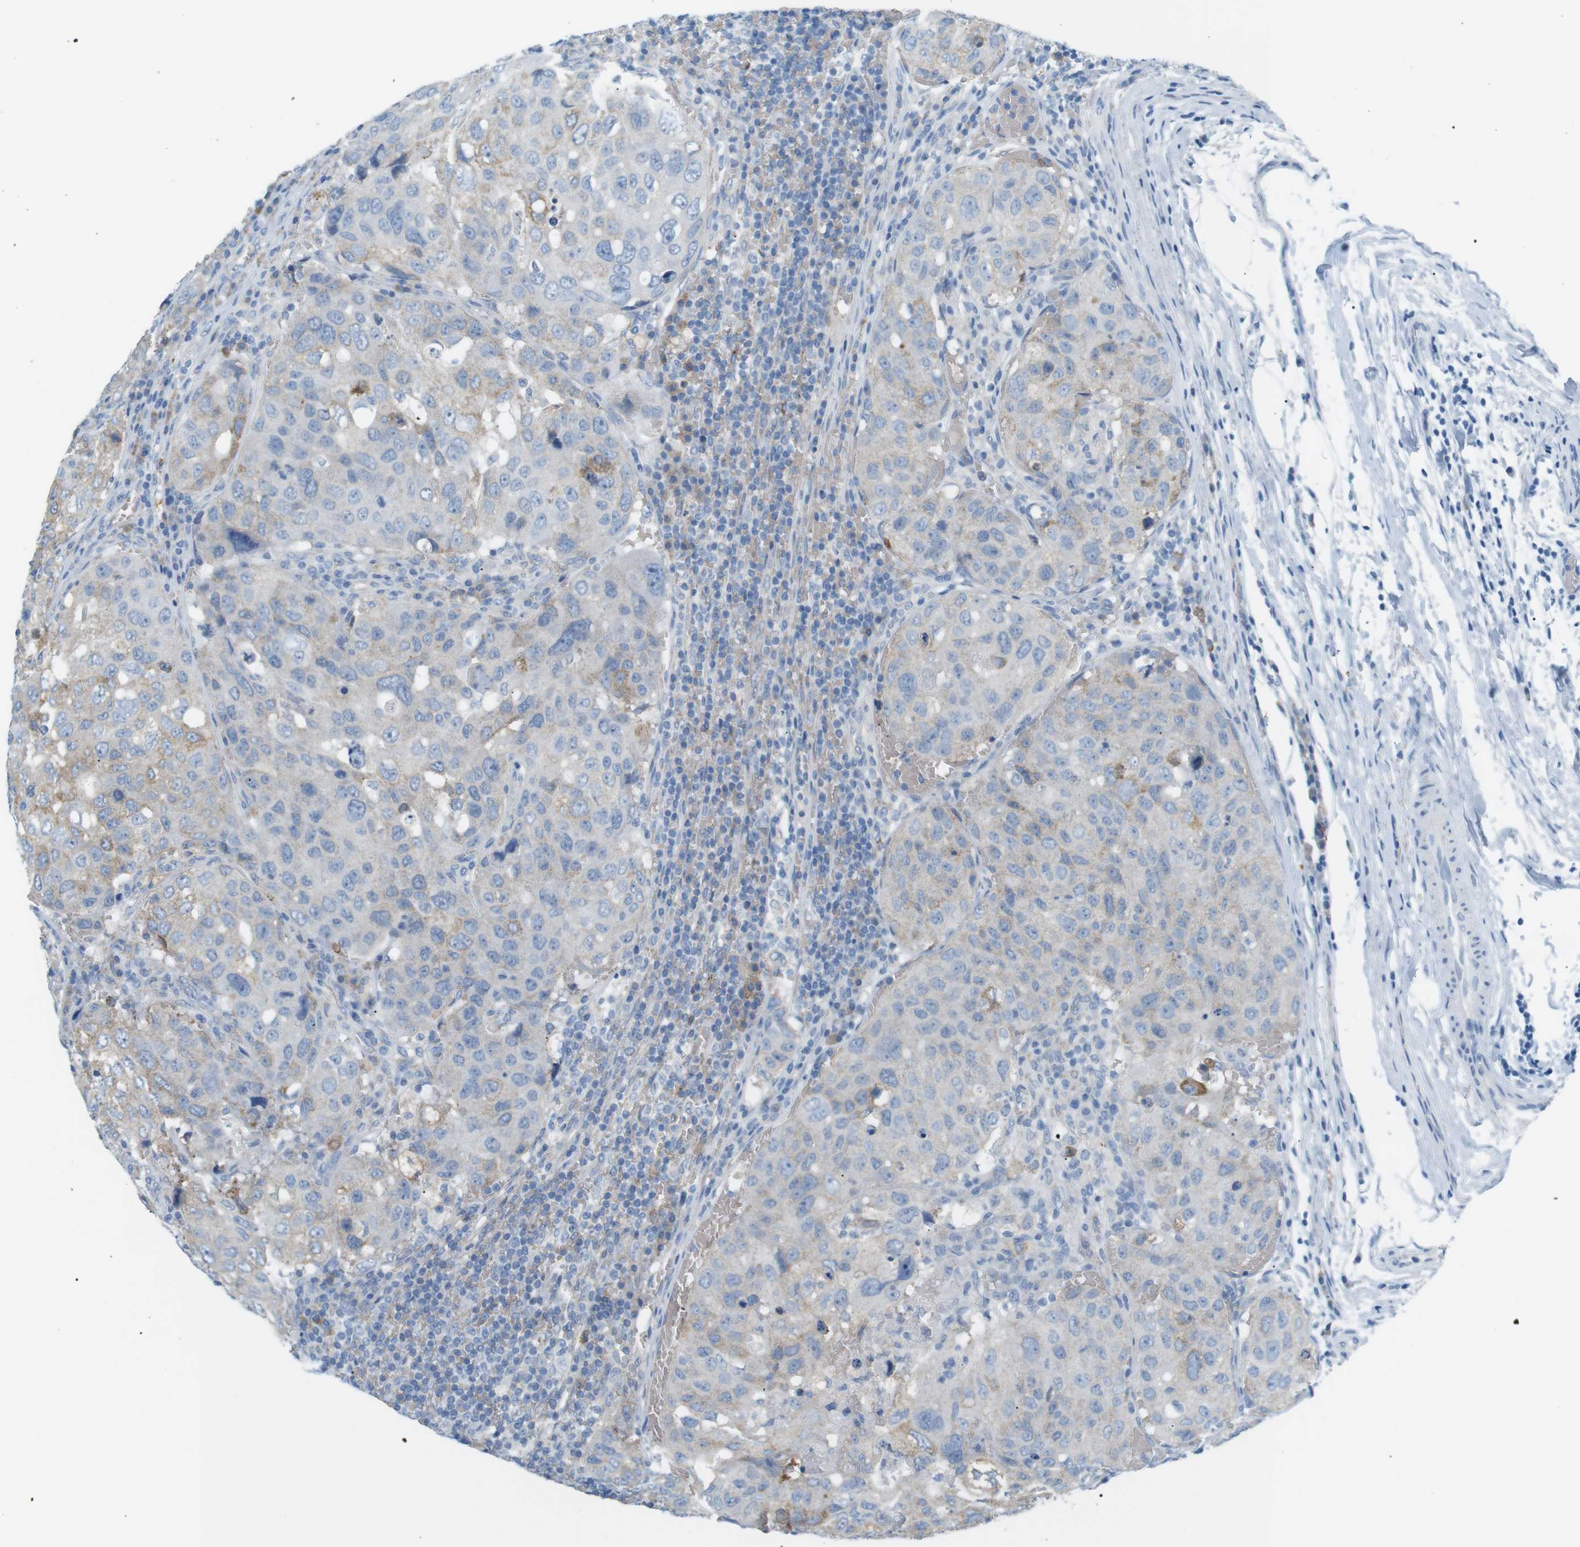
{"staining": {"intensity": "weak", "quantity": "<25%", "location": "cytoplasmic/membranous"}, "tissue": "urothelial cancer", "cell_type": "Tumor cells", "image_type": "cancer", "snomed": [{"axis": "morphology", "description": "Urothelial carcinoma, High grade"}, {"axis": "topography", "description": "Lymph node"}, {"axis": "topography", "description": "Urinary bladder"}], "caption": "Immunohistochemistry image of neoplastic tissue: human urothelial cancer stained with DAB (3,3'-diaminobenzidine) shows no significant protein positivity in tumor cells.", "gene": "VAMP1", "patient": {"sex": "male", "age": 51}}